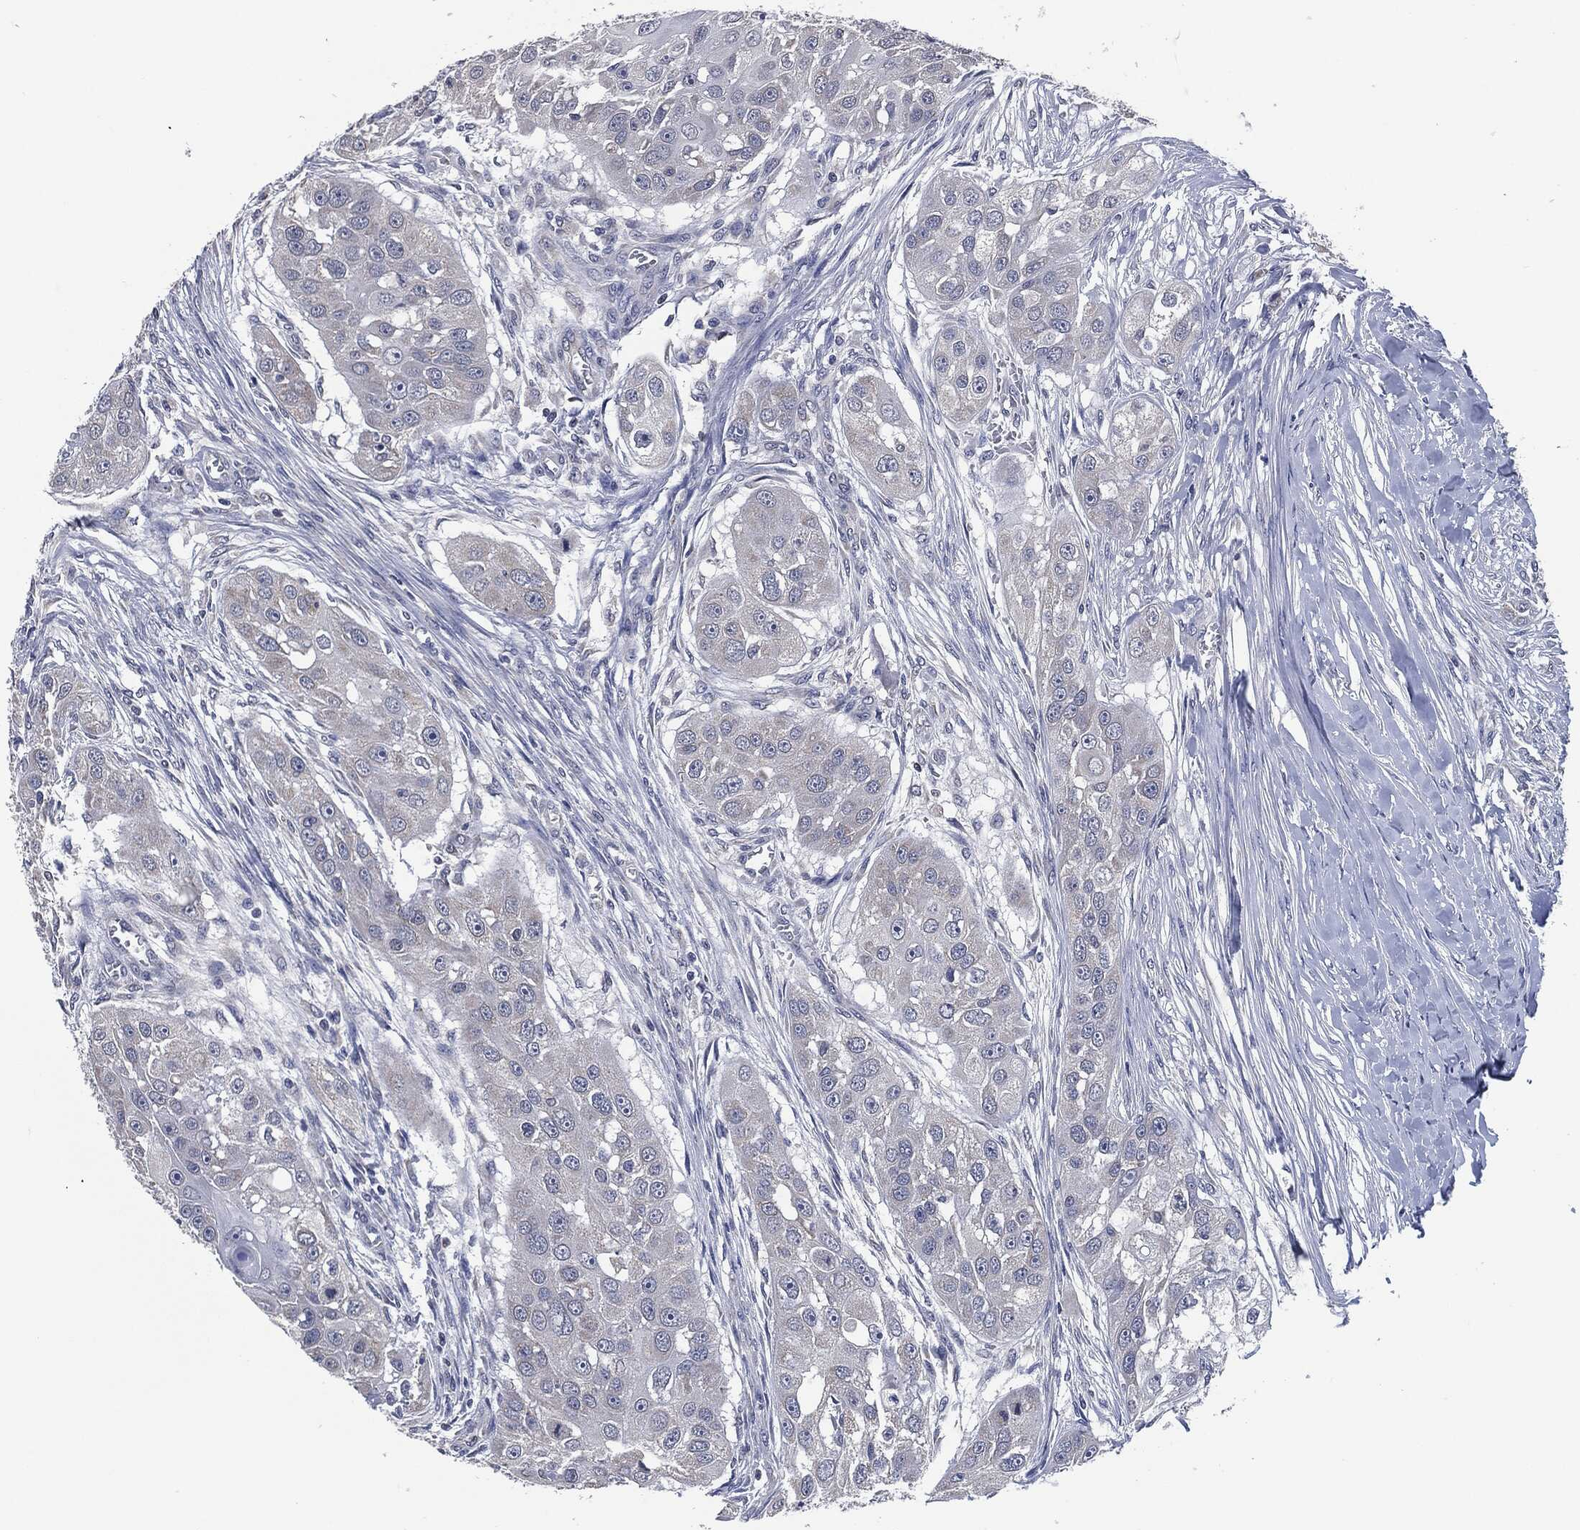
{"staining": {"intensity": "negative", "quantity": "none", "location": "none"}, "tissue": "head and neck cancer", "cell_type": "Tumor cells", "image_type": "cancer", "snomed": [{"axis": "morphology", "description": "Normal tissue, NOS"}, {"axis": "morphology", "description": "Squamous cell carcinoma, NOS"}, {"axis": "topography", "description": "Skeletal muscle"}, {"axis": "topography", "description": "Head-Neck"}], "caption": "Immunohistochemistry of human head and neck cancer (squamous cell carcinoma) exhibits no positivity in tumor cells.", "gene": "IL2RG", "patient": {"sex": "male", "age": 51}}